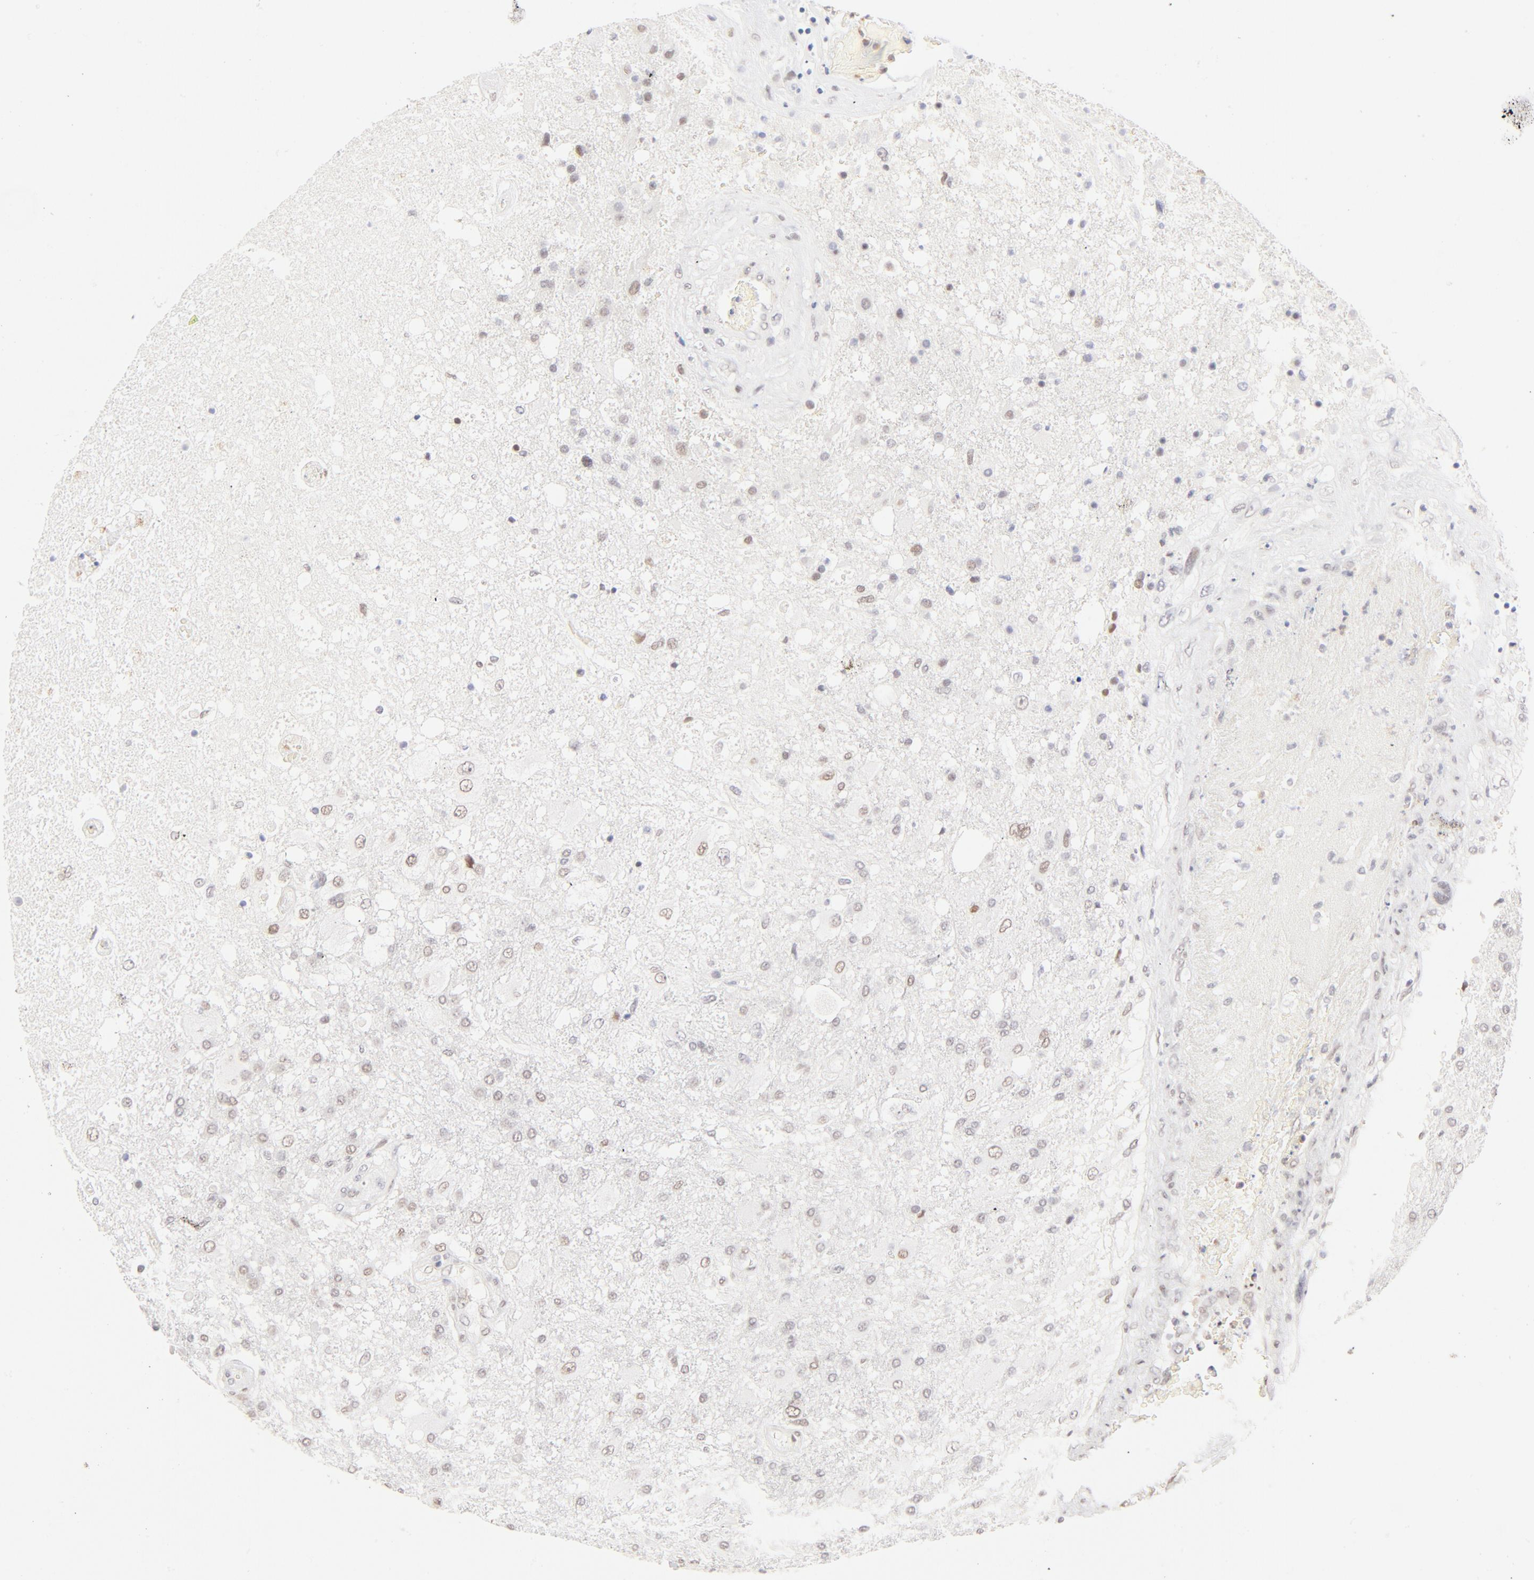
{"staining": {"intensity": "weak", "quantity": "<25%", "location": "nuclear"}, "tissue": "glioma", "cell_type": "Tumor cells", "image_type": "cancer", "snomed": [{"axis": "morphology", "description": "Glioma, malignant, High grade"}, {"axis": "topography", "description": "Cerebral cortex"}], "caption": "There is no significant staining in tumor cells of glioma.", "gene": "PBX1", "patient": {"sex": "male", "age": 79}}